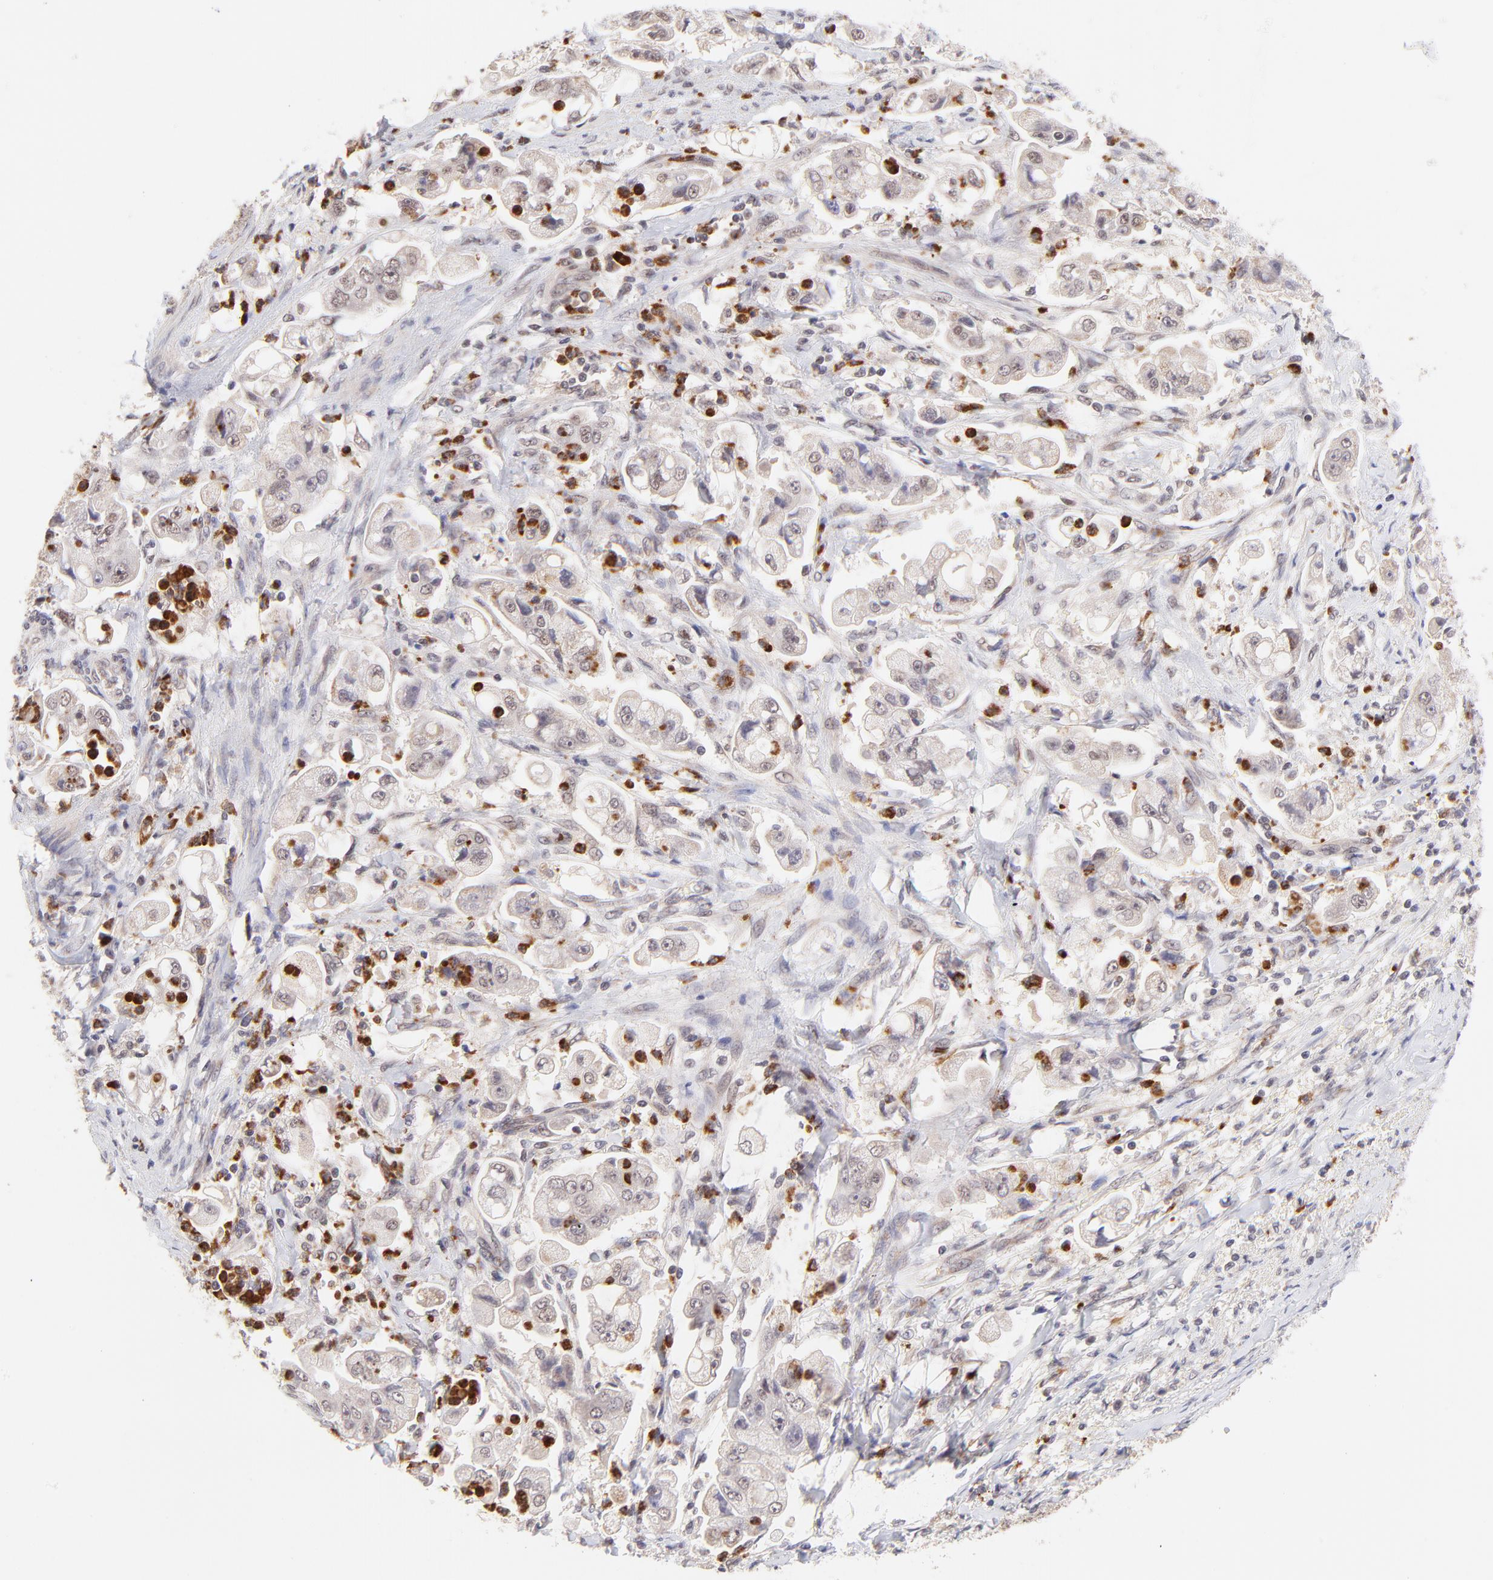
{"staining": {"intensity": "weak", "quantity": "<25%", "location": "nuclear"}, "tissue": "stomach cancer", "cell_type": "Tumor cells", "image_type": "cancer", "snomed": [{"axis": "morphology", "description": "Adenocarcinoma, NOS"}, {"axis": "topography", "description": "Stomach"}], "caption": "Stomach adenocarcinoma was stained to show a protein in brown. There is no significant positivity in tumor cells.", "gene": "MED12", "patient": {"sex": "male", "age": 62}}